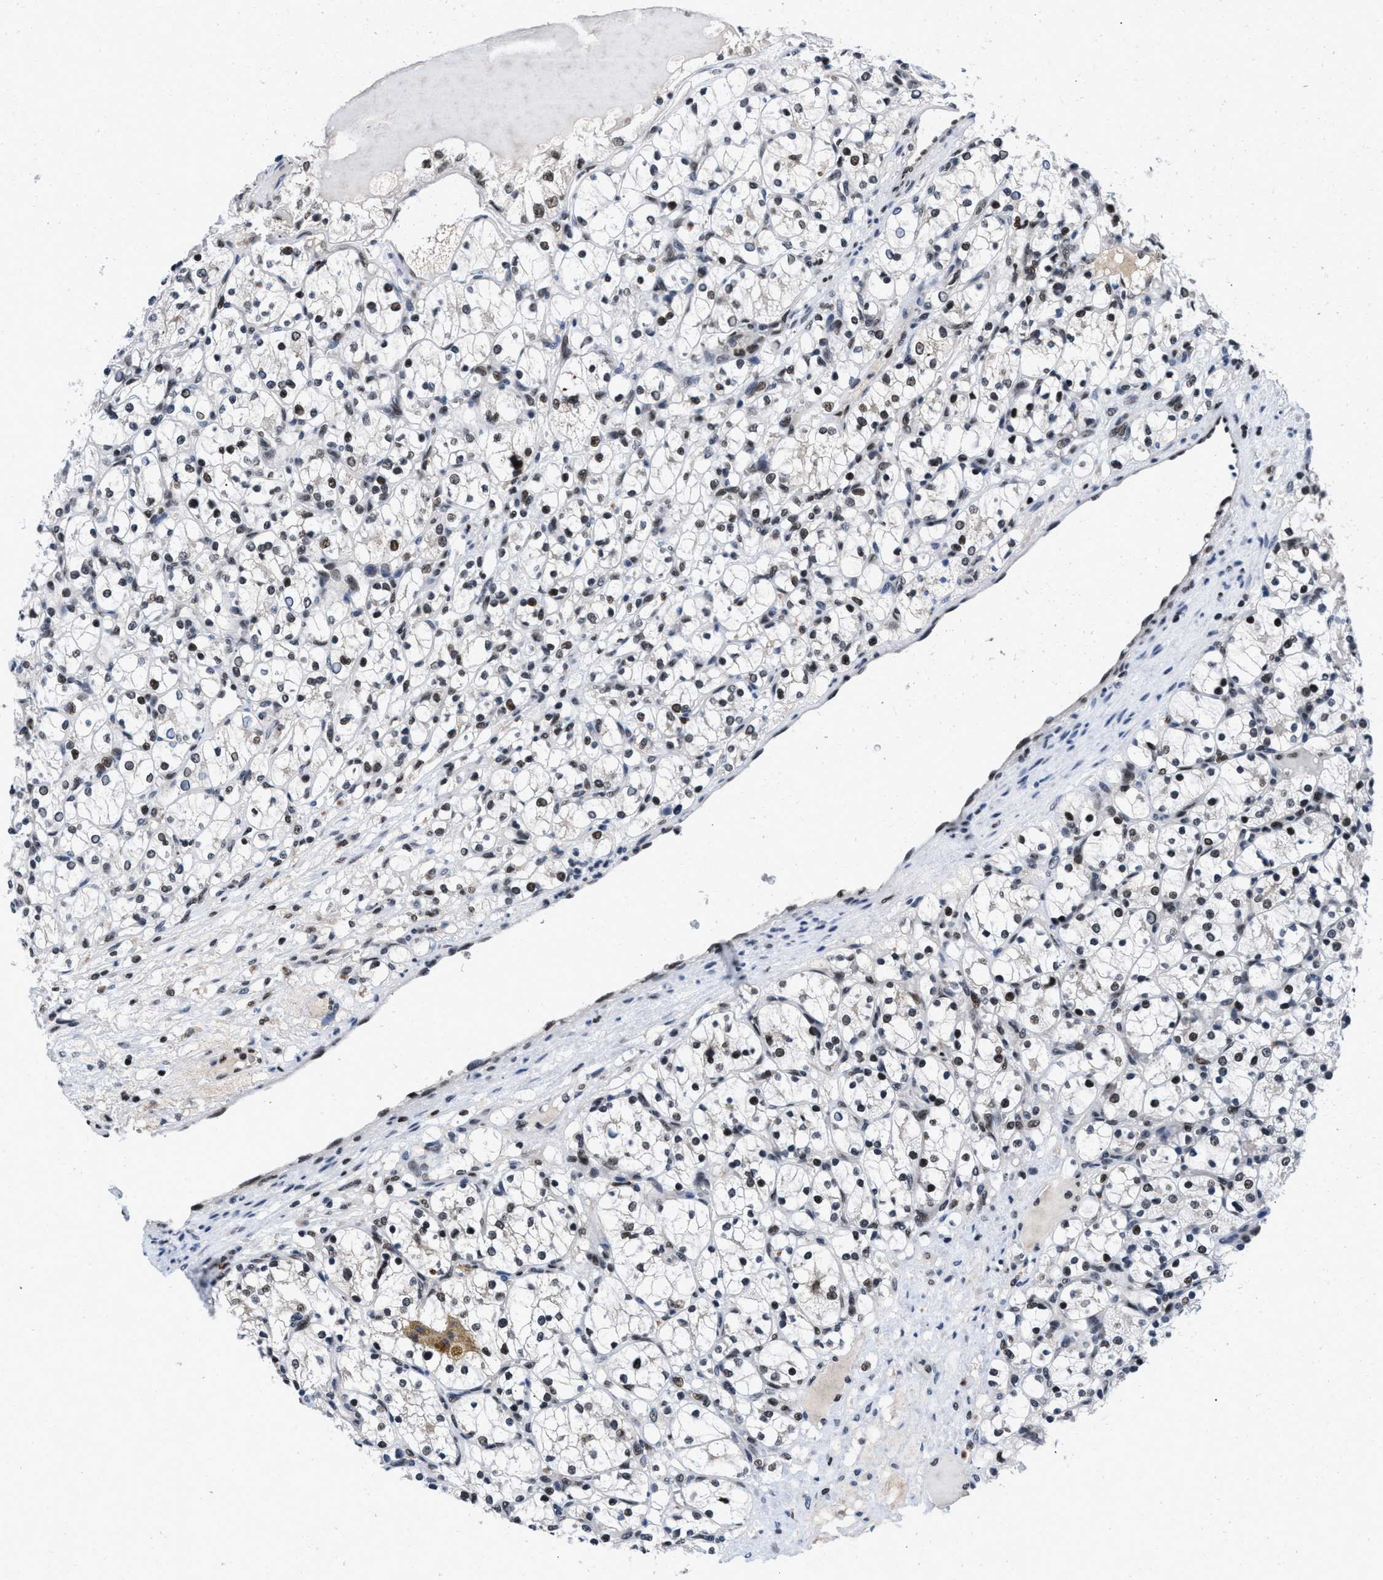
{"staining": {"intensity": "weak", "quantity": ">75%", "location": "nuclear"}, "tissue": "renal cancer", "cell_type": "Tumor cells", "image_type": "cancer", "snomed": [{"axis": "morphology", "description": "Adenocarcinoma, NOS"}, {"axis": "topography", "description": "Kidney"}], "caption": "This is an image of immunohistochemistry staining of renal adenocarcinoma, which shows weak expression in the nuclear of tumor cells.", "gene": "WDR81", "patient": {"sex": "female", "age": 69}}